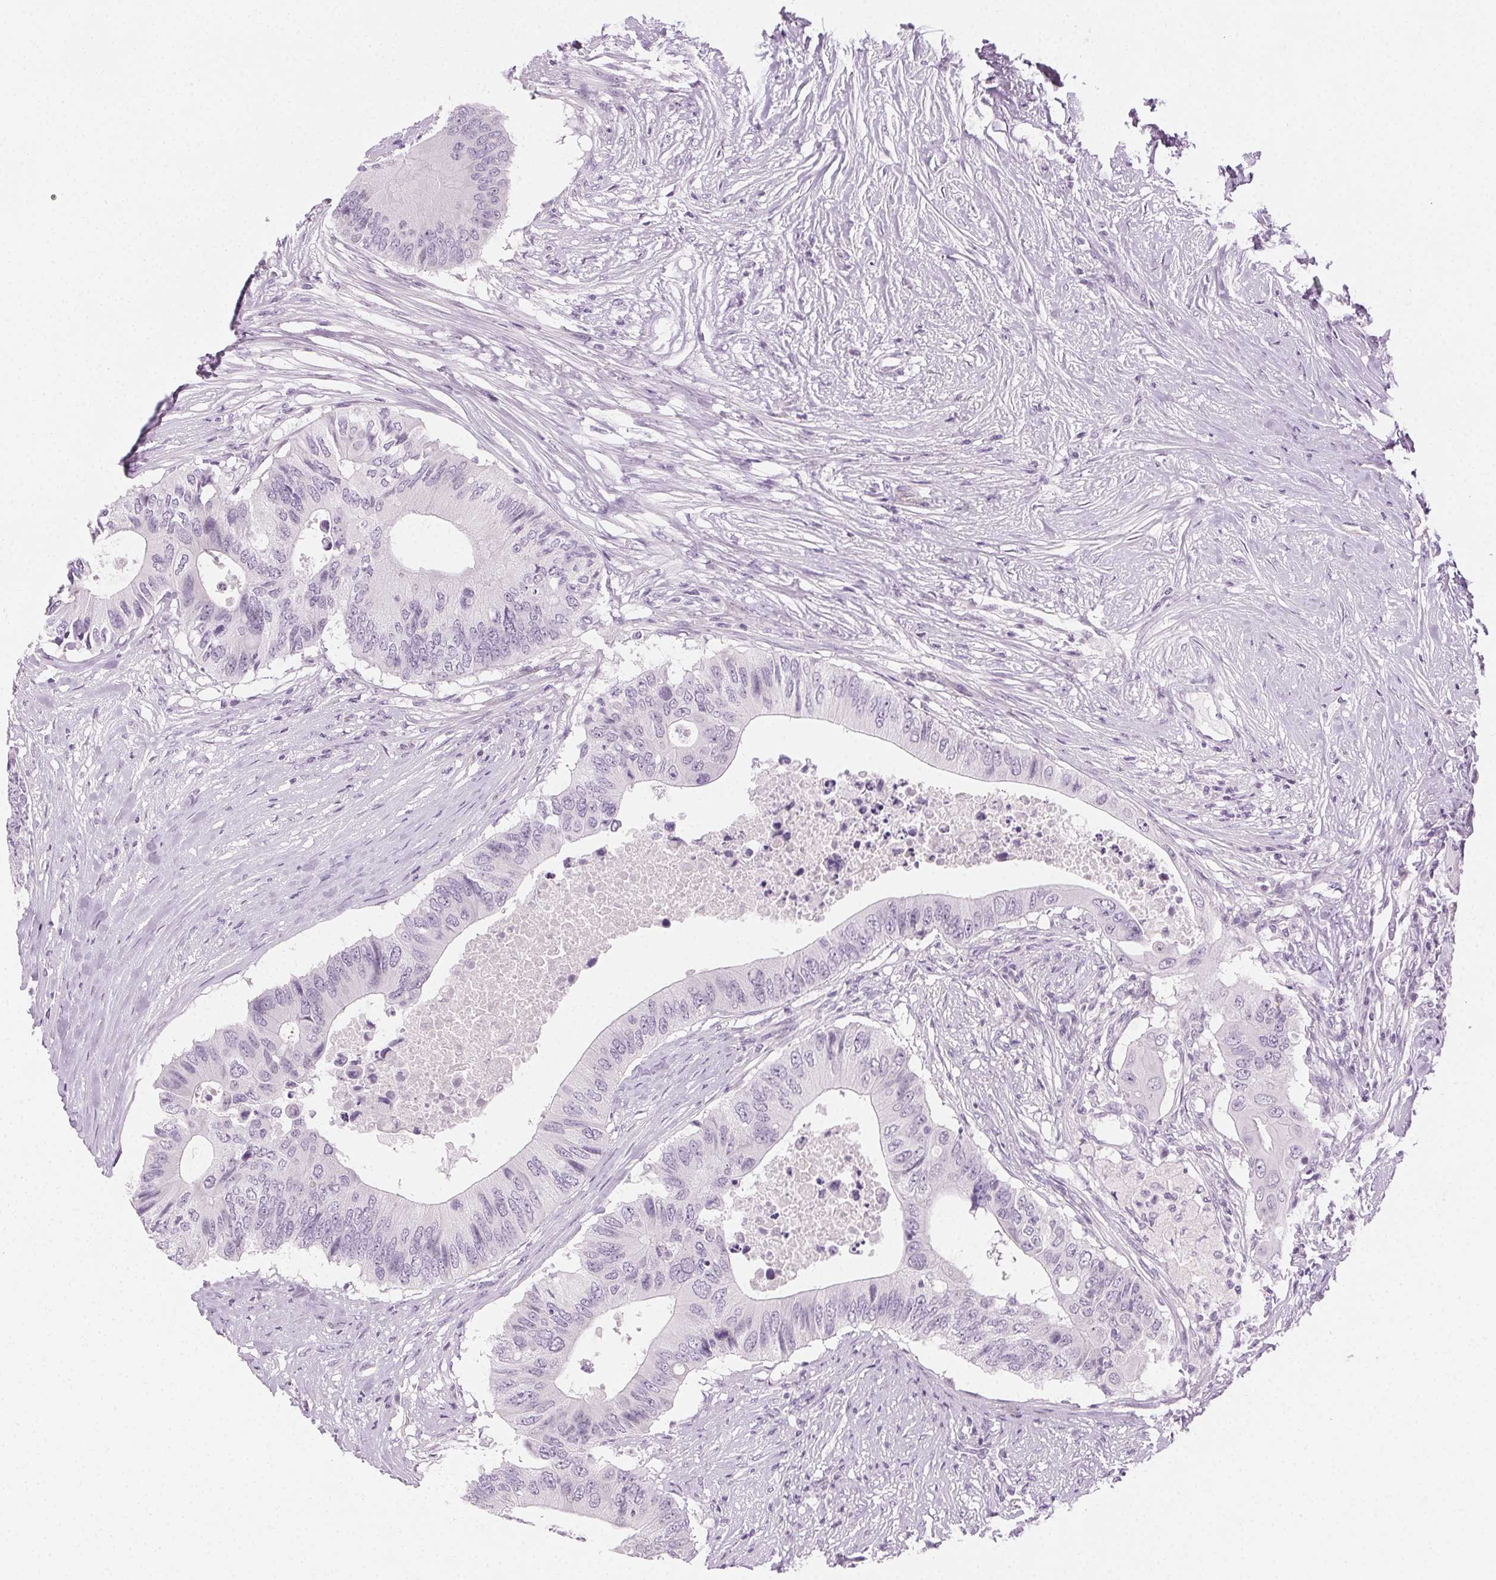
{"staining": {"intensity": "negative", "quantity": "none", "location": "none"}, "tissue": "colorectal cancer", "cell_type": "Tumor cells", "image_type": "cancer", "snomed": [{"axis": "morphology", "description": "Adenocarcinoma, NOS"}, {"axis": "topography", "description": "Colon"}], "caption": "This photomicrograph is of colorectal adenocarcinoma stained with immunohistochemistry to label a protein in brown with the nuclei are counter-stained blue. There is no expression in tumor cells.", "gene": "AIF1L", "patient": {"sex": "male", "age": 71}}